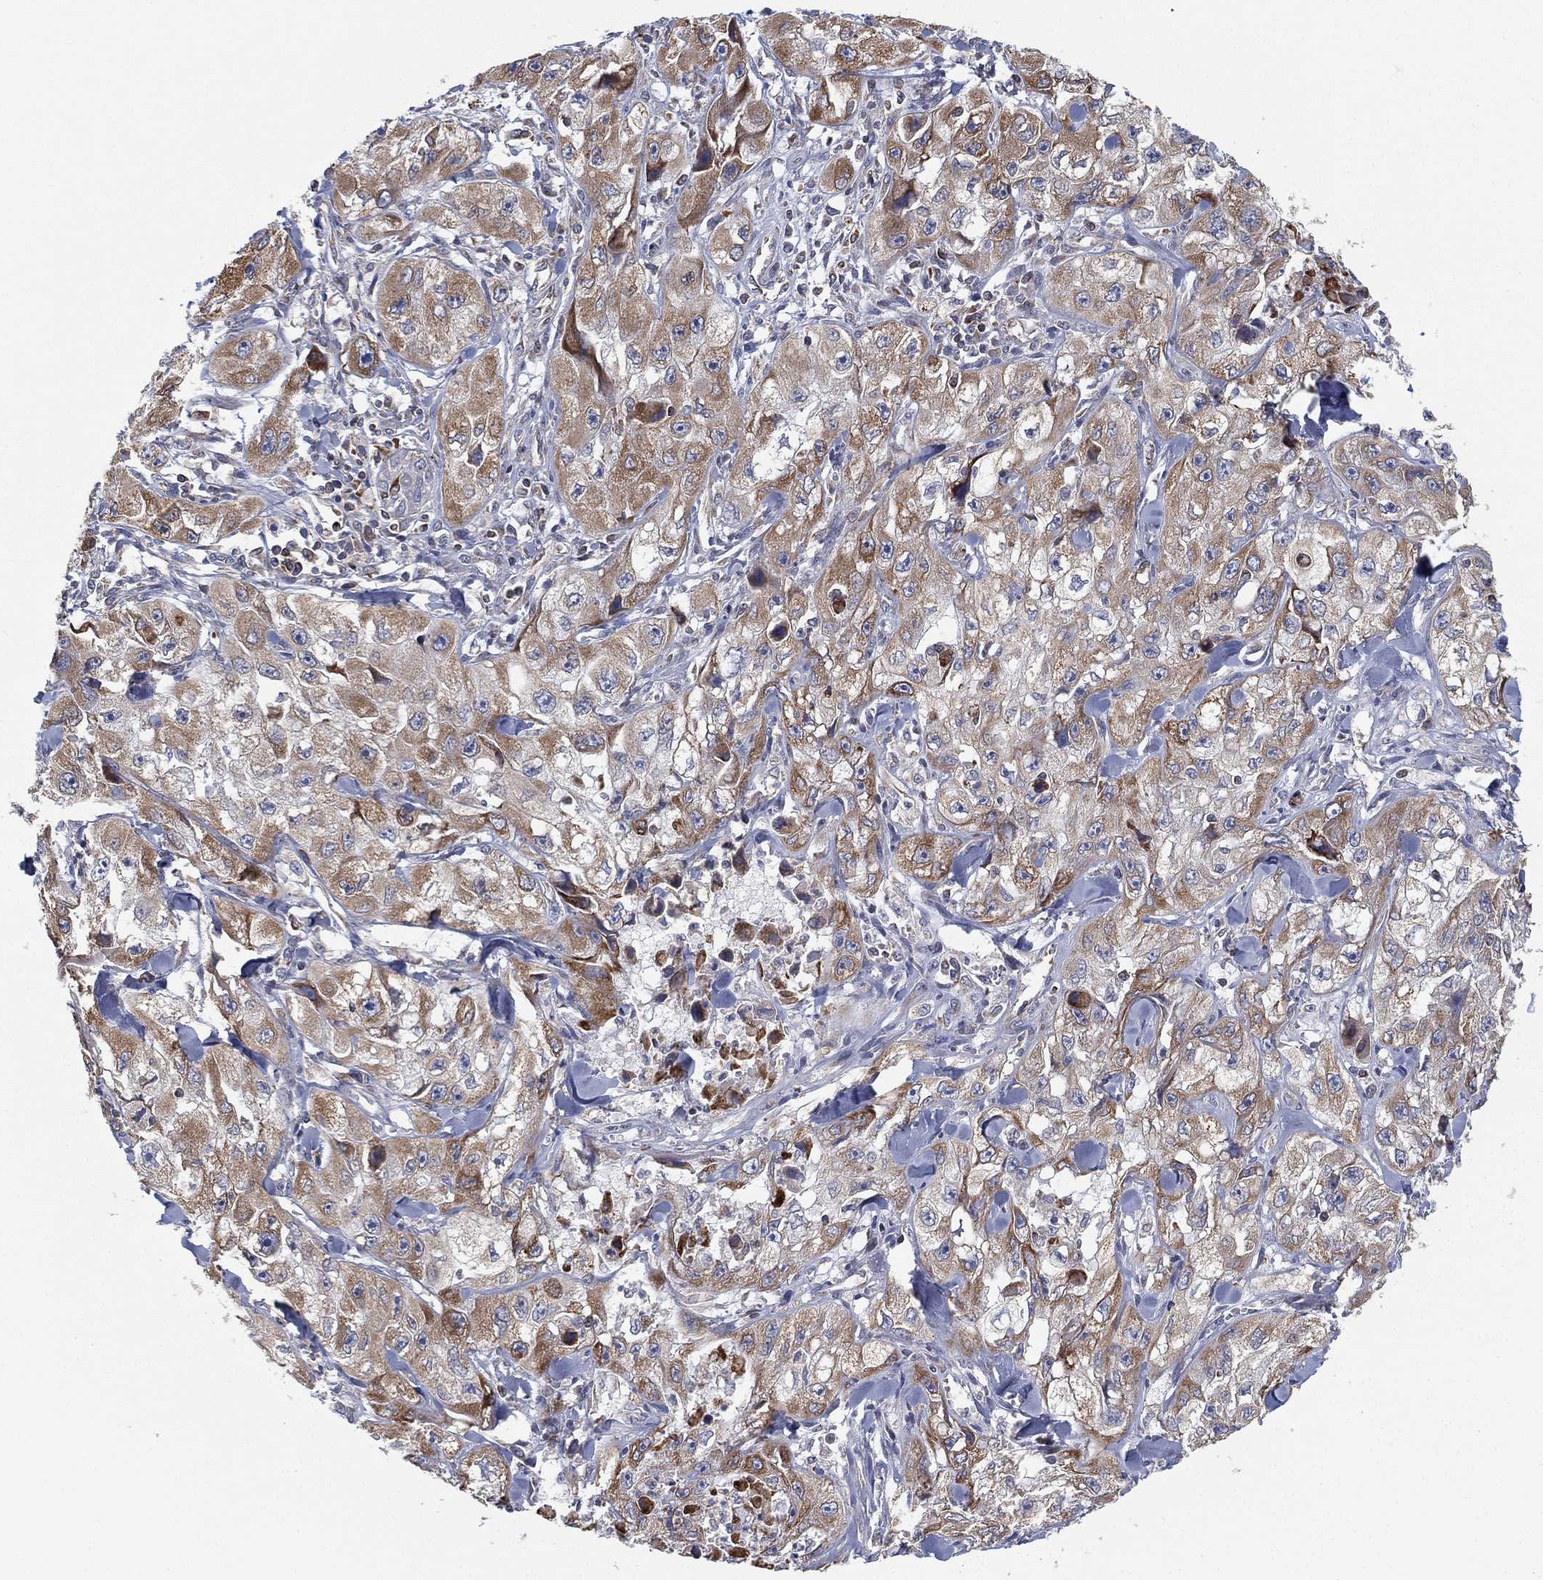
{"staining": {"intensity": "moderate", "quantity": "25%-75%", "location": "cytoplasmic/membranous"}, "tissue": "skin cancer", "cell_type": "Tumor cells", "image_type": "cancer", "snomed": [{"axis": "morphology", "description": "Squamous cell carcinoma, NOS"}, {"axis": "topography", "description": "Skin"}, {"axis": "topography", "description": "Subcutis"}], "caption": "Immunohistochemistry (DAB) staining of human skin cancer exhibits moderate cytoplasmic/membranous protein staining in approximately 25%-75% of tumor cells.", "gene": "CYB5B", "patient": {"sex": "male", "age": 73}}